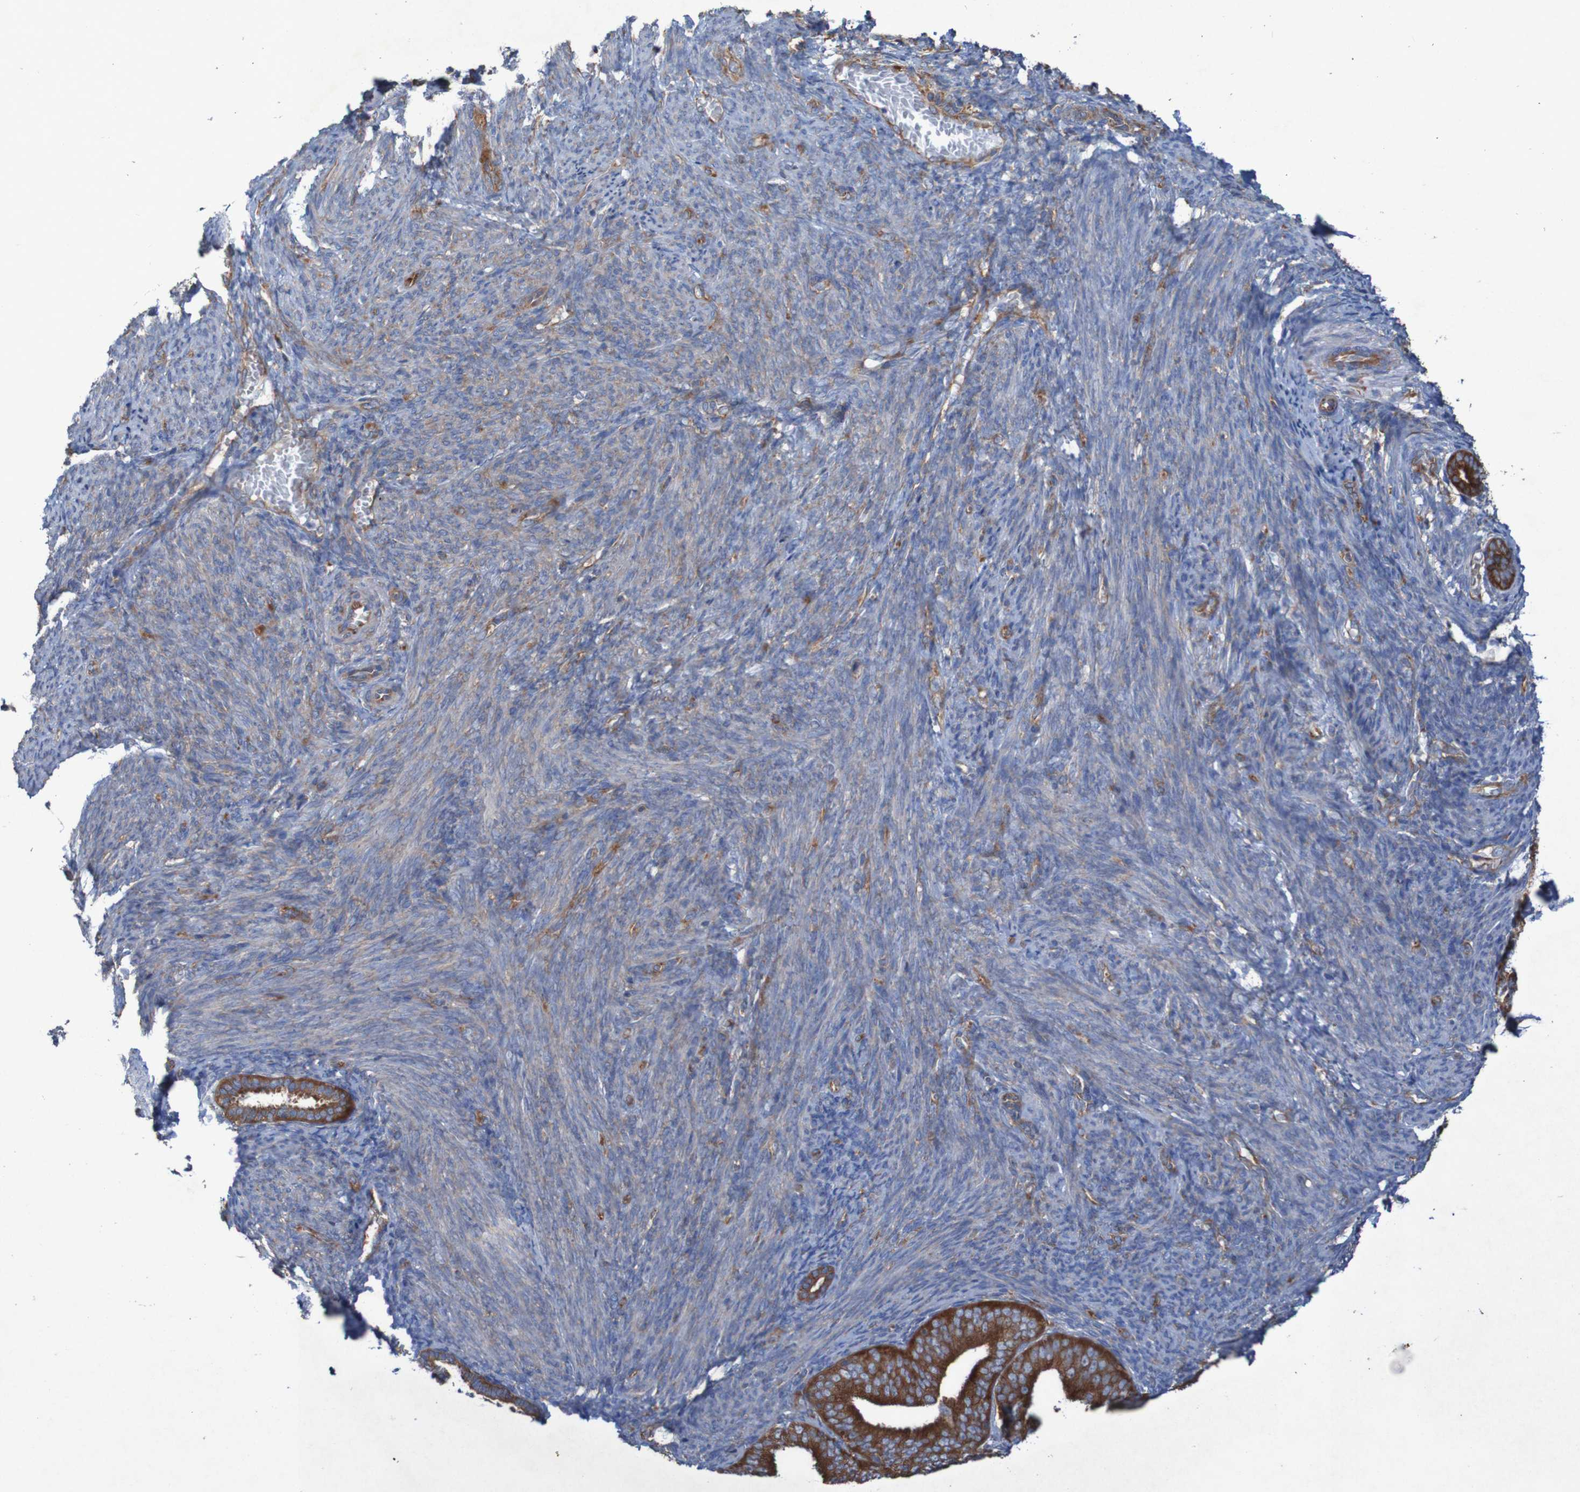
{"staining": {"intensity": "strong", "quantity": ">75%", "location": "cytoplasmic/membranous"}, "tissue": "endometrial cancer", "cell_type": "Tumor cells", "image_type": "cancer", "snomed": [{"axis": "morphology", "description": "Adenocarcinoma, NOS"}, {"axis": "topography", "description": "Endometrium"}], "caption": "IHC (DAB) staining of adenocarcinoma (endometrial) shows strong cytoplasmic/membranous protein staining in approximately >75% of tumor cells.", "gene": "RPL10", "patient": {"sex": "female", "age": 63}}